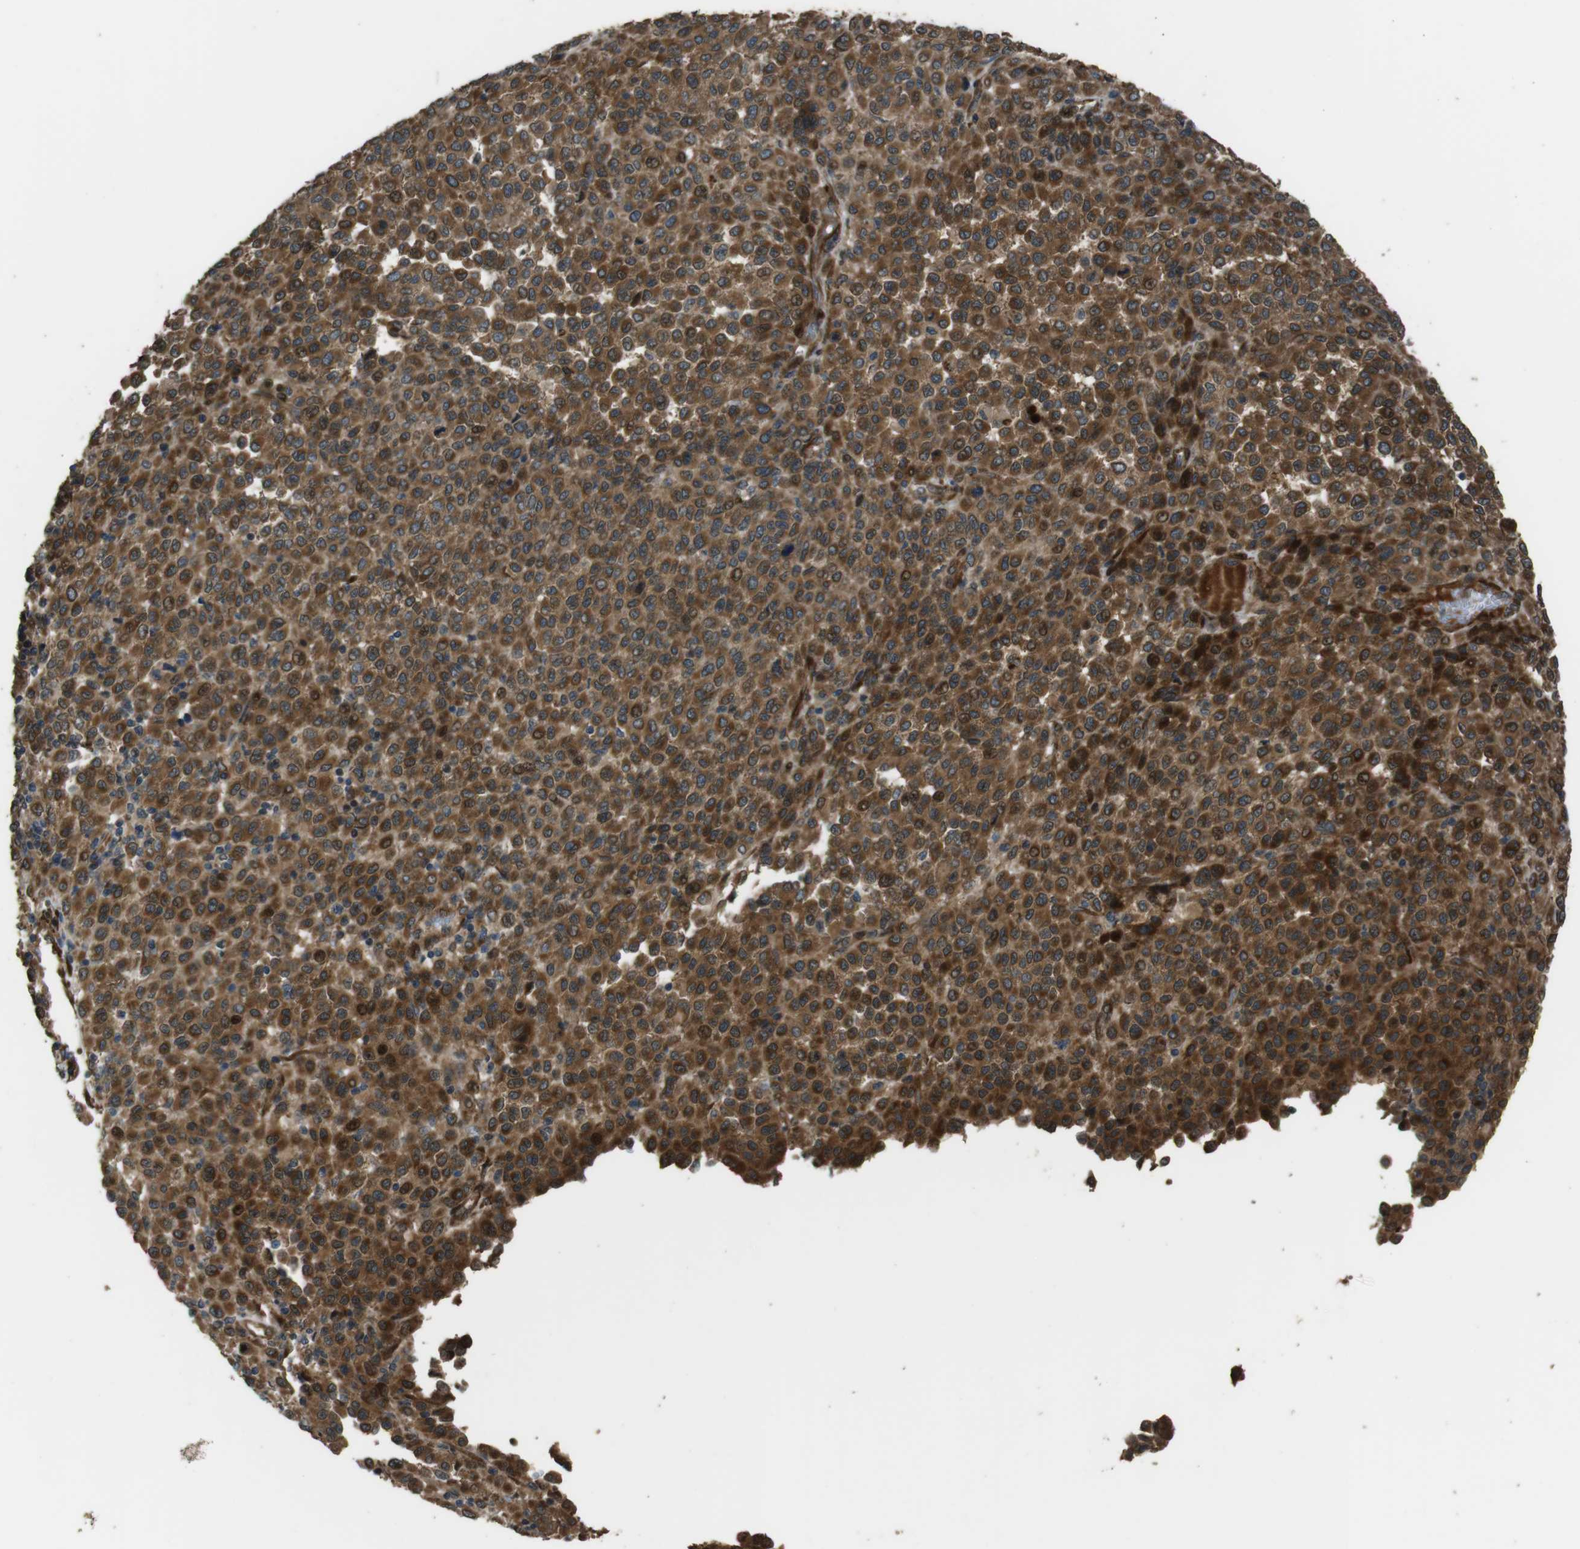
{"staining": {"intensity": "moderate", "quantity": ">75%", "location": "cytoplasmic/membranous"}, "tissue": "melanoma", "cell_type": "Tumor cells", "image_type": "cancer", "snomed": [{"axis": "morphology", "description": "Malignant melanoma, Metastatic site"}, {"axis": "topography", "description": "Pancreas"}], "caption": "The immunohistochemical stain shows moderate cytoplasmic/membranous positivity in tumor cells of melanoma tissue.", "gene": "MSRB3", "patient": {"sex": "female", "age": 30}}